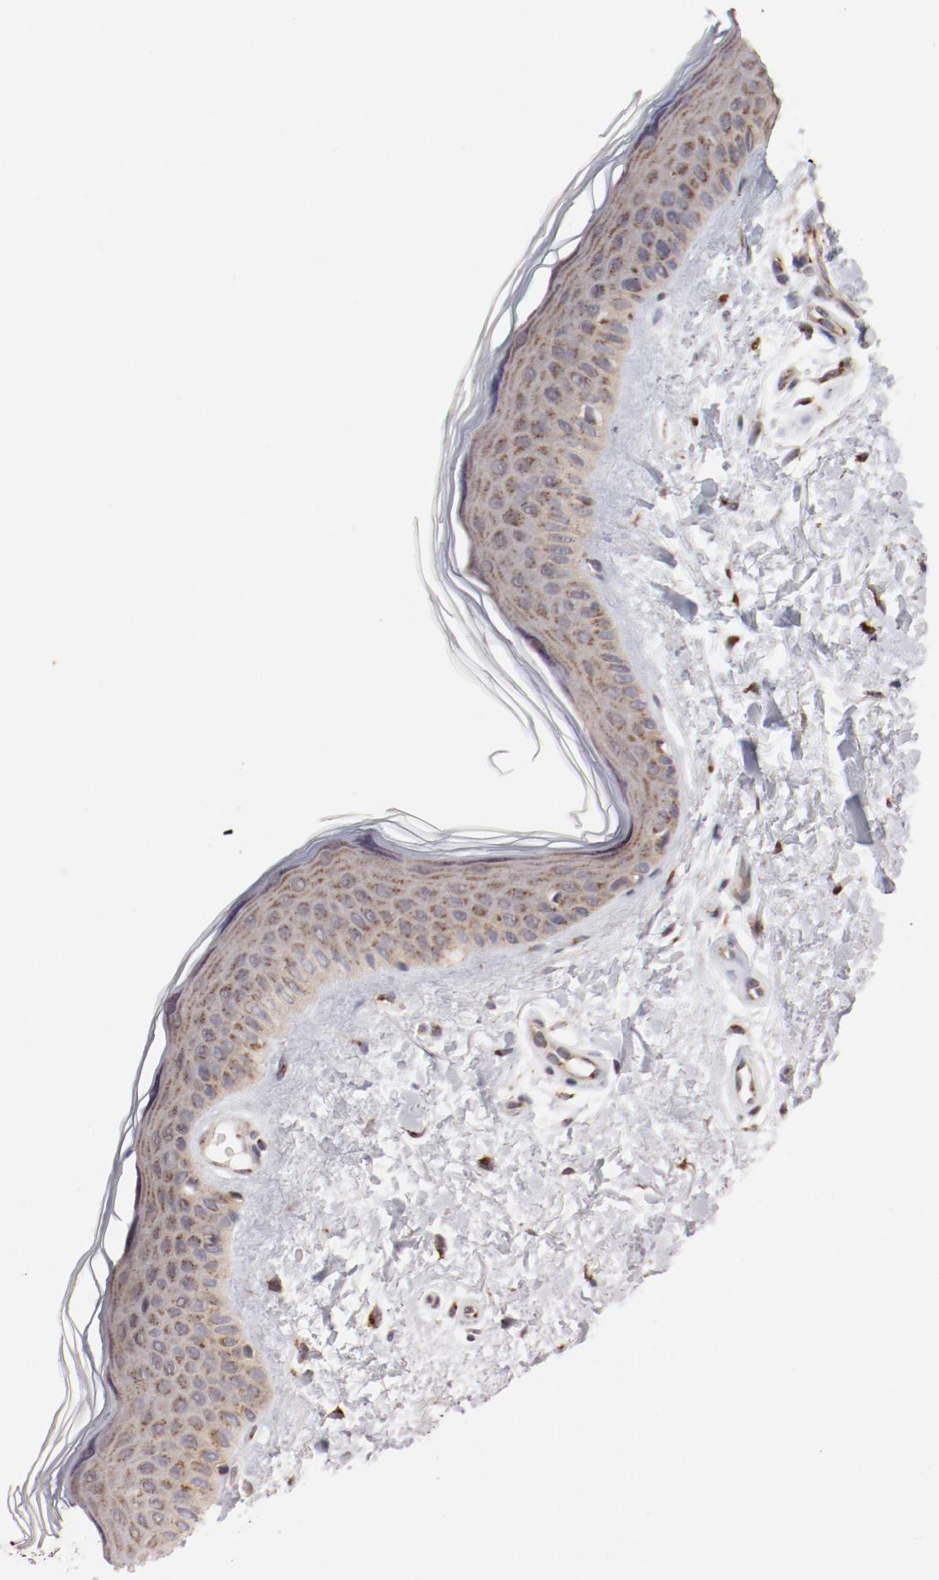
{"staining": {"intensity": "moderate", "quantity": "25%-75%", "location": "cytoplasmic/membranous,nuclear"}, "tissue": "skin", "cell_type": "Fibroblasts", "image_type": "normal", "snomed": [{"axis": "morphology", "description": "Normal tissue, NOS"}, {"axis": "topography", "description": "Skin"}], "caption": "Protein expression analysis of benign skin displays moderate cytoplasmic/membranous,nuclear positivity in about 25%-75% of fibroblasts.", "gene": "RPL12", "patient": {"sex": "female", "age": 19}}